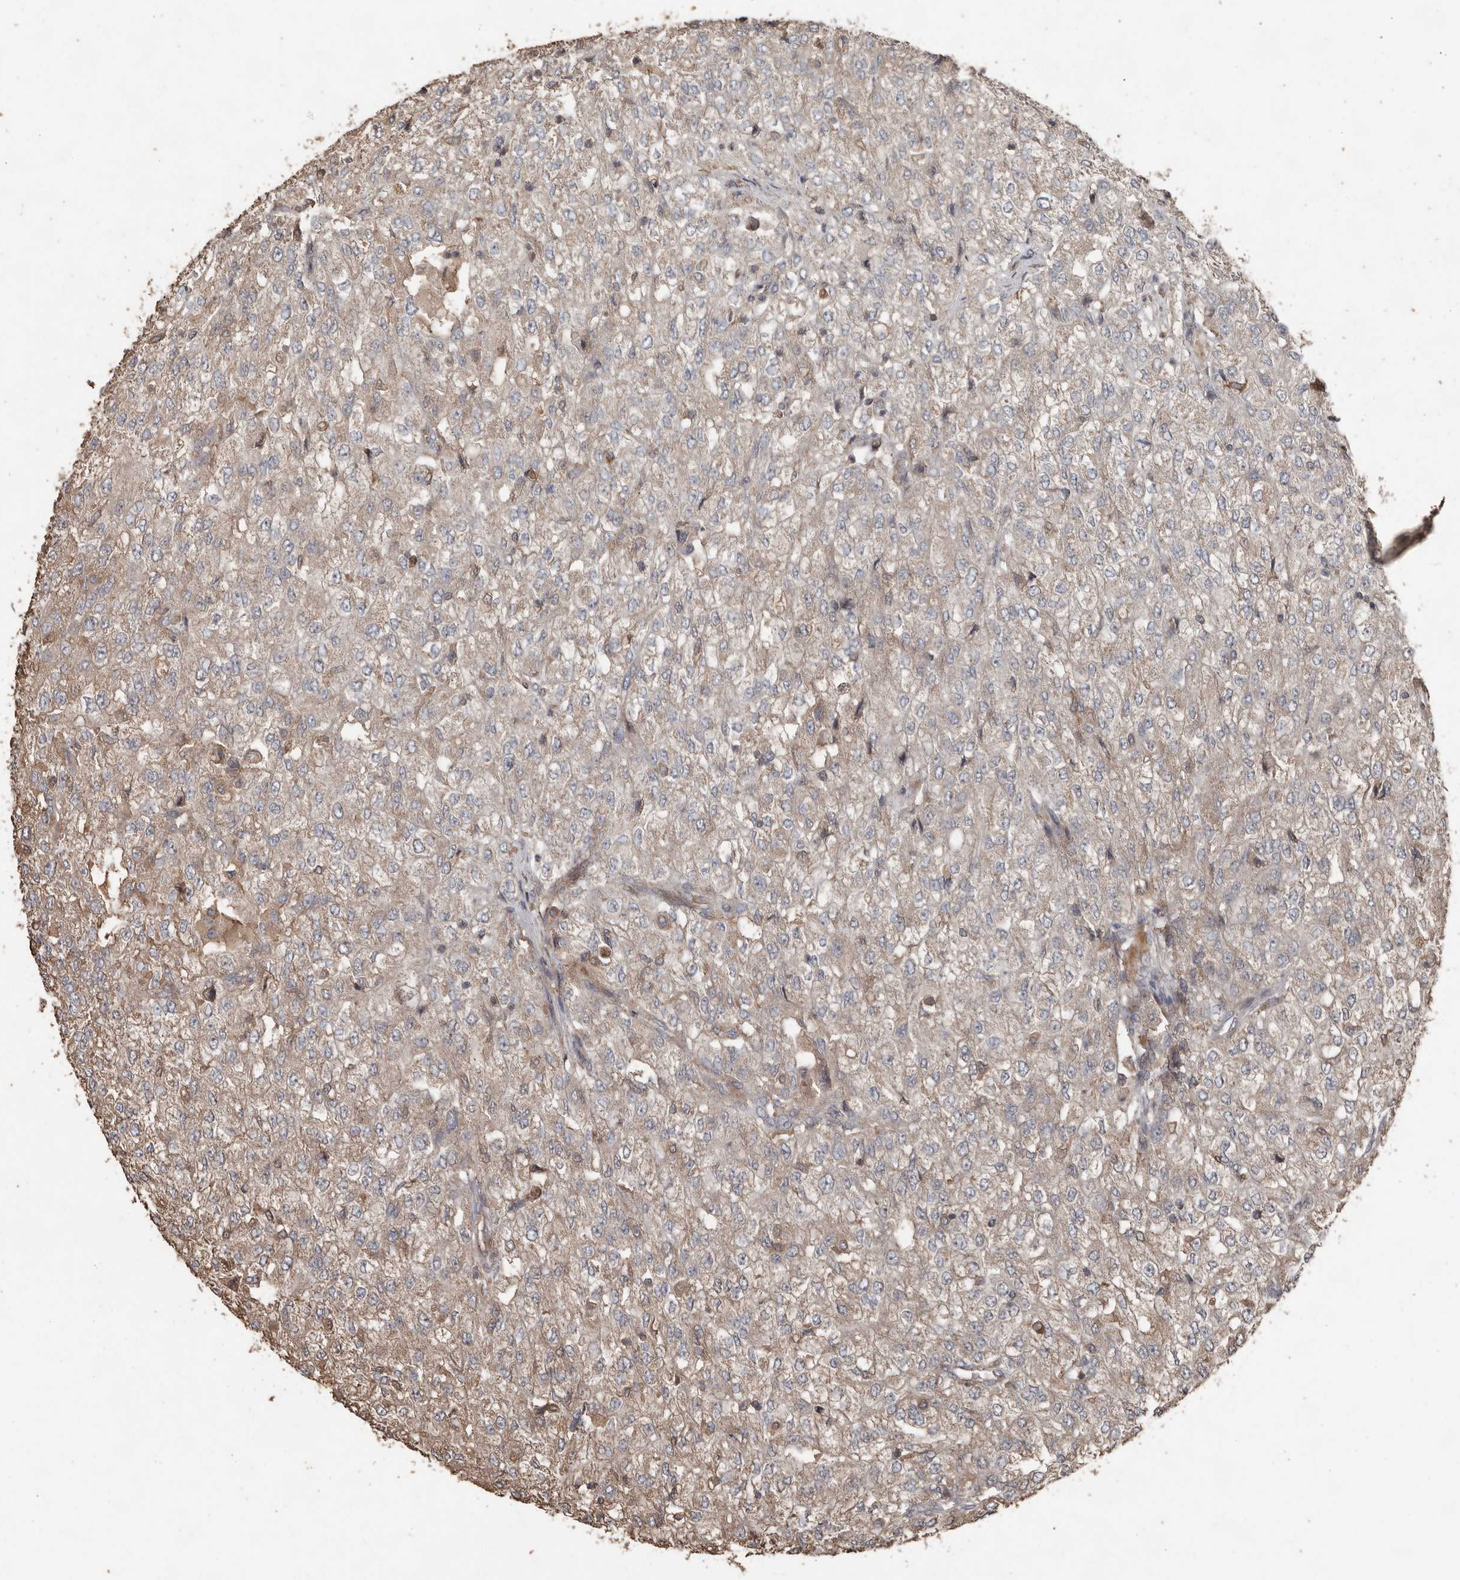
{"staining": {"intensity": "weak", "quantity": "<25%", "location": "cytoplasmic/membranous"}, "tissue": "renal cancer", "cell_type": "Tumor cells", "image_type": "cancer", "snomed": [{"axis": "morphology", "description": "Adenocarcinoma, NOS"}, {"axis": "topography", "description": "Kidney"}], "caption": "This photomicrograph is of renal cancer (adenocarcinoma) stained with immunohistochemistry to label a protein in brown with the nuclei are counter-stained blue. There is no staining in tumor cells. (Immunohistochemistry, brightfield microscopy, high magnification).", "gene": "RANBP17", "patient": {"sex": "female", "age": 54}}